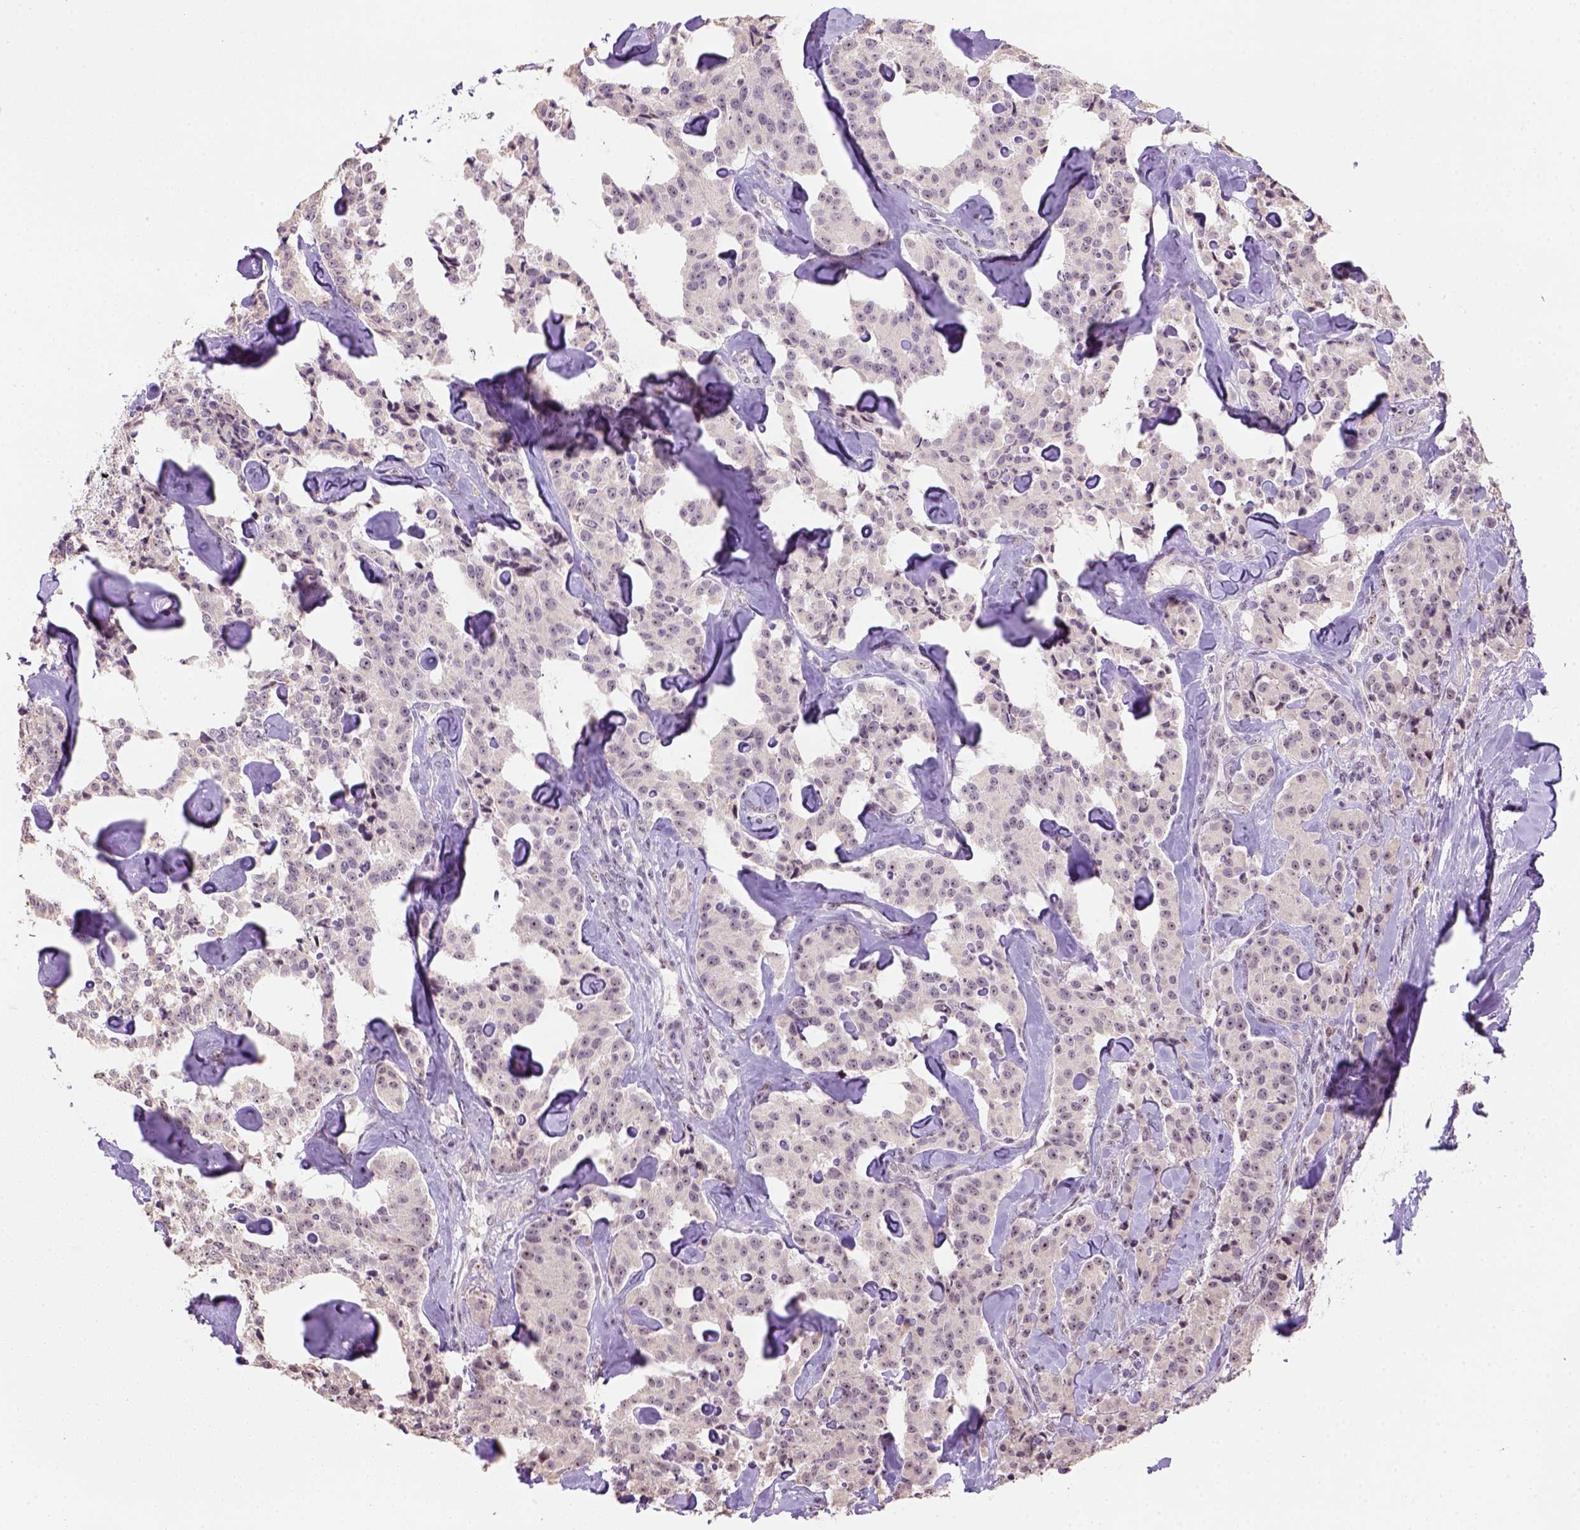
{"staining": {"intensity": "negative", "quantity": "none", "location": "none"}, "tissue": "carcinoid", "cell_type": "Tumor cells", "image_type": "cancer", "snomed": [{"axis": "morphology", "description": "Carcinoid, malignant, NOS"}, {"axis": "topography", "description": "Pancreas"}], "caption": "Tumor cells show no significant protein positivity in carcinoid (malignant). The staining was performed using DAB (3,3'-diaminobenzidine) to visualize the protein expression in brown, while the nuclei were stained in blue with hematoxylin (Magnification: 20x).", "gene": "DDX50", "patient": {"sex": "male", "age": 41}}